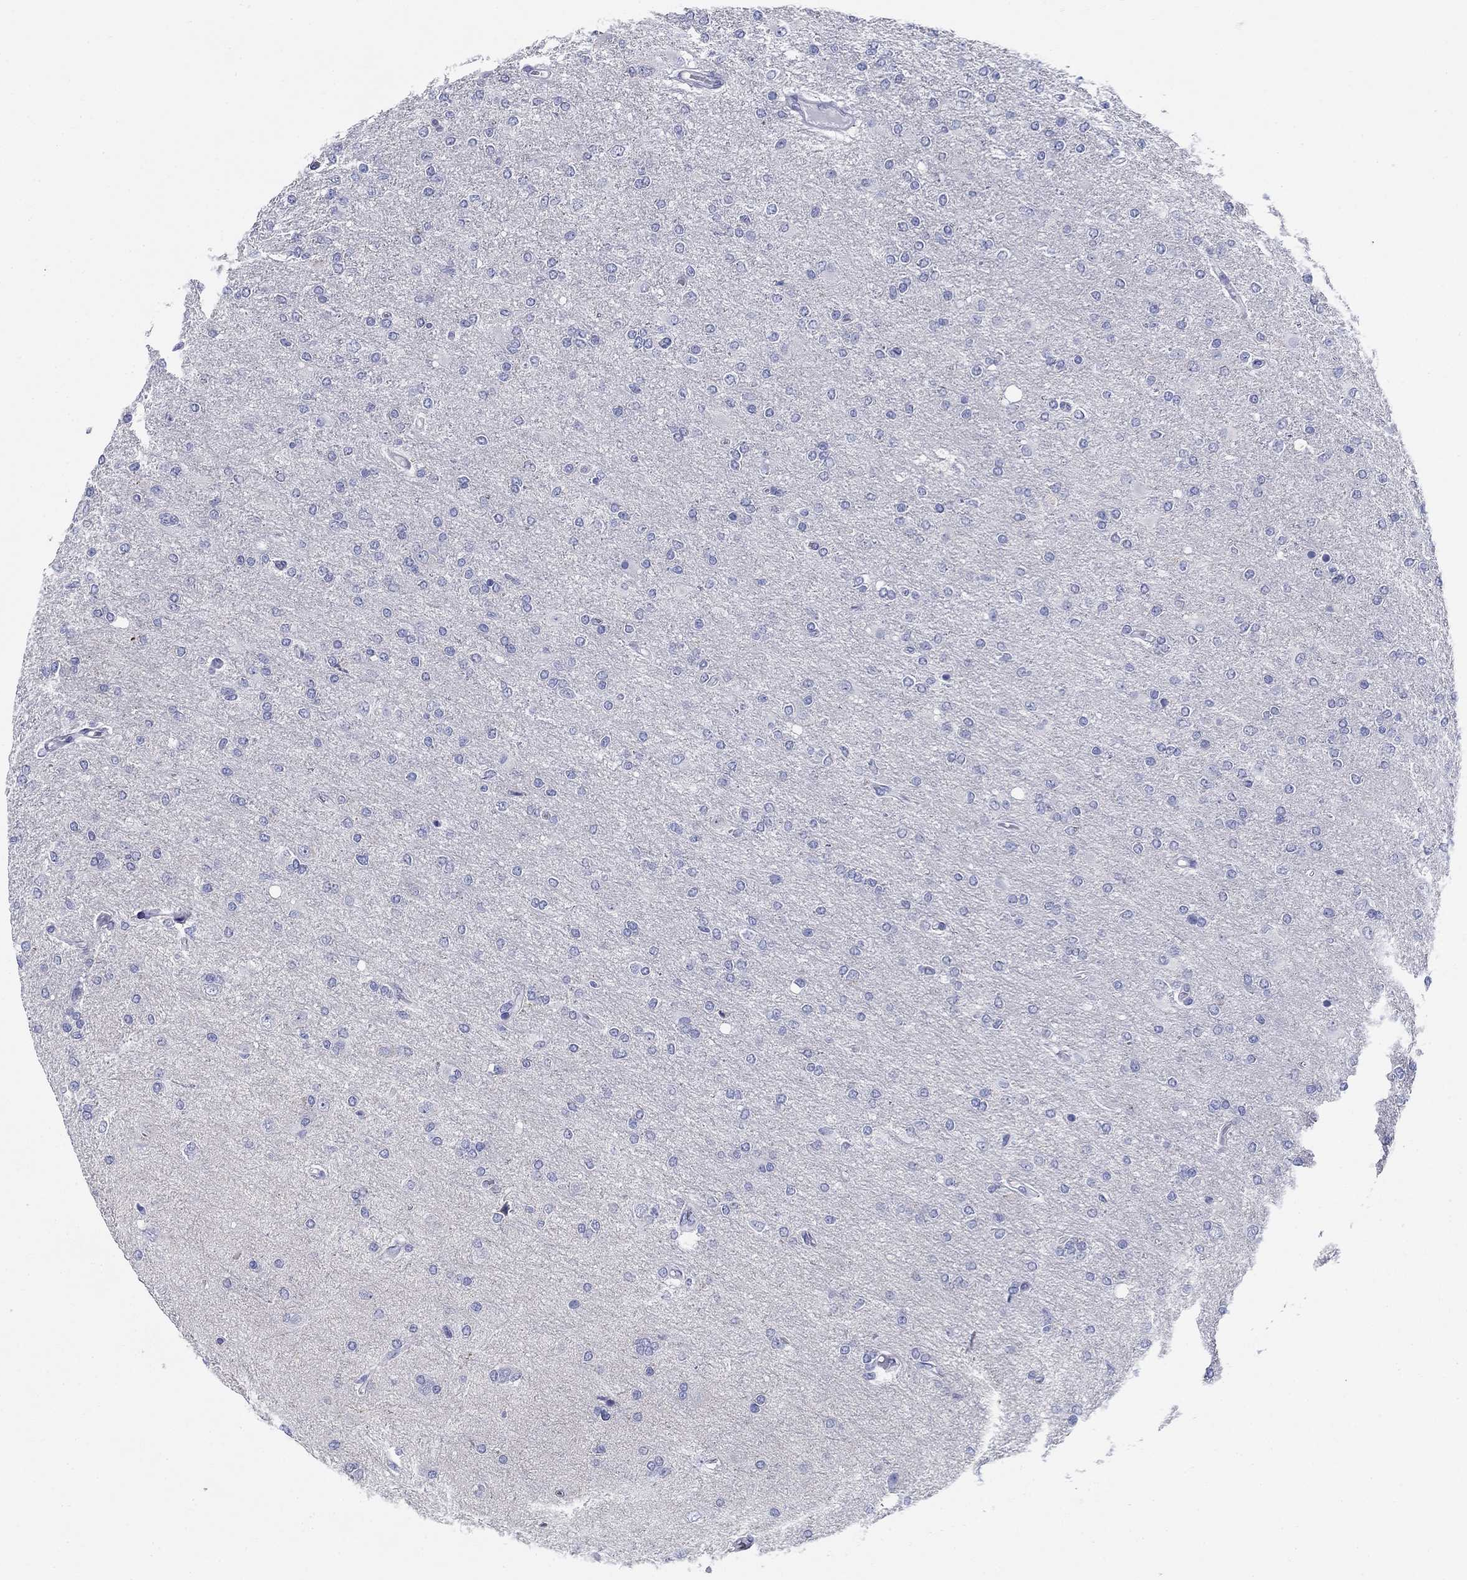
{"staining": {"intensity": "negative", "quantity": "none", "location": "none"}, "tissue": "glioma", "cell_type": "Tumor cells", "image_type": "cancer", "snomed": [{"axis": "morphology", "description": "Glioma, malignant, High grade"}, {"axis": "topography", "description": "Cerebral cortex"}], "caption": "Tumor cells show no significant positivity in glioma. (Brightfield microscopy of DAB (3,3'-diaminobenzidine) IHC at high magnification).", "gene": "UPB1", "patient": {"sex": "male", "age": 70}}